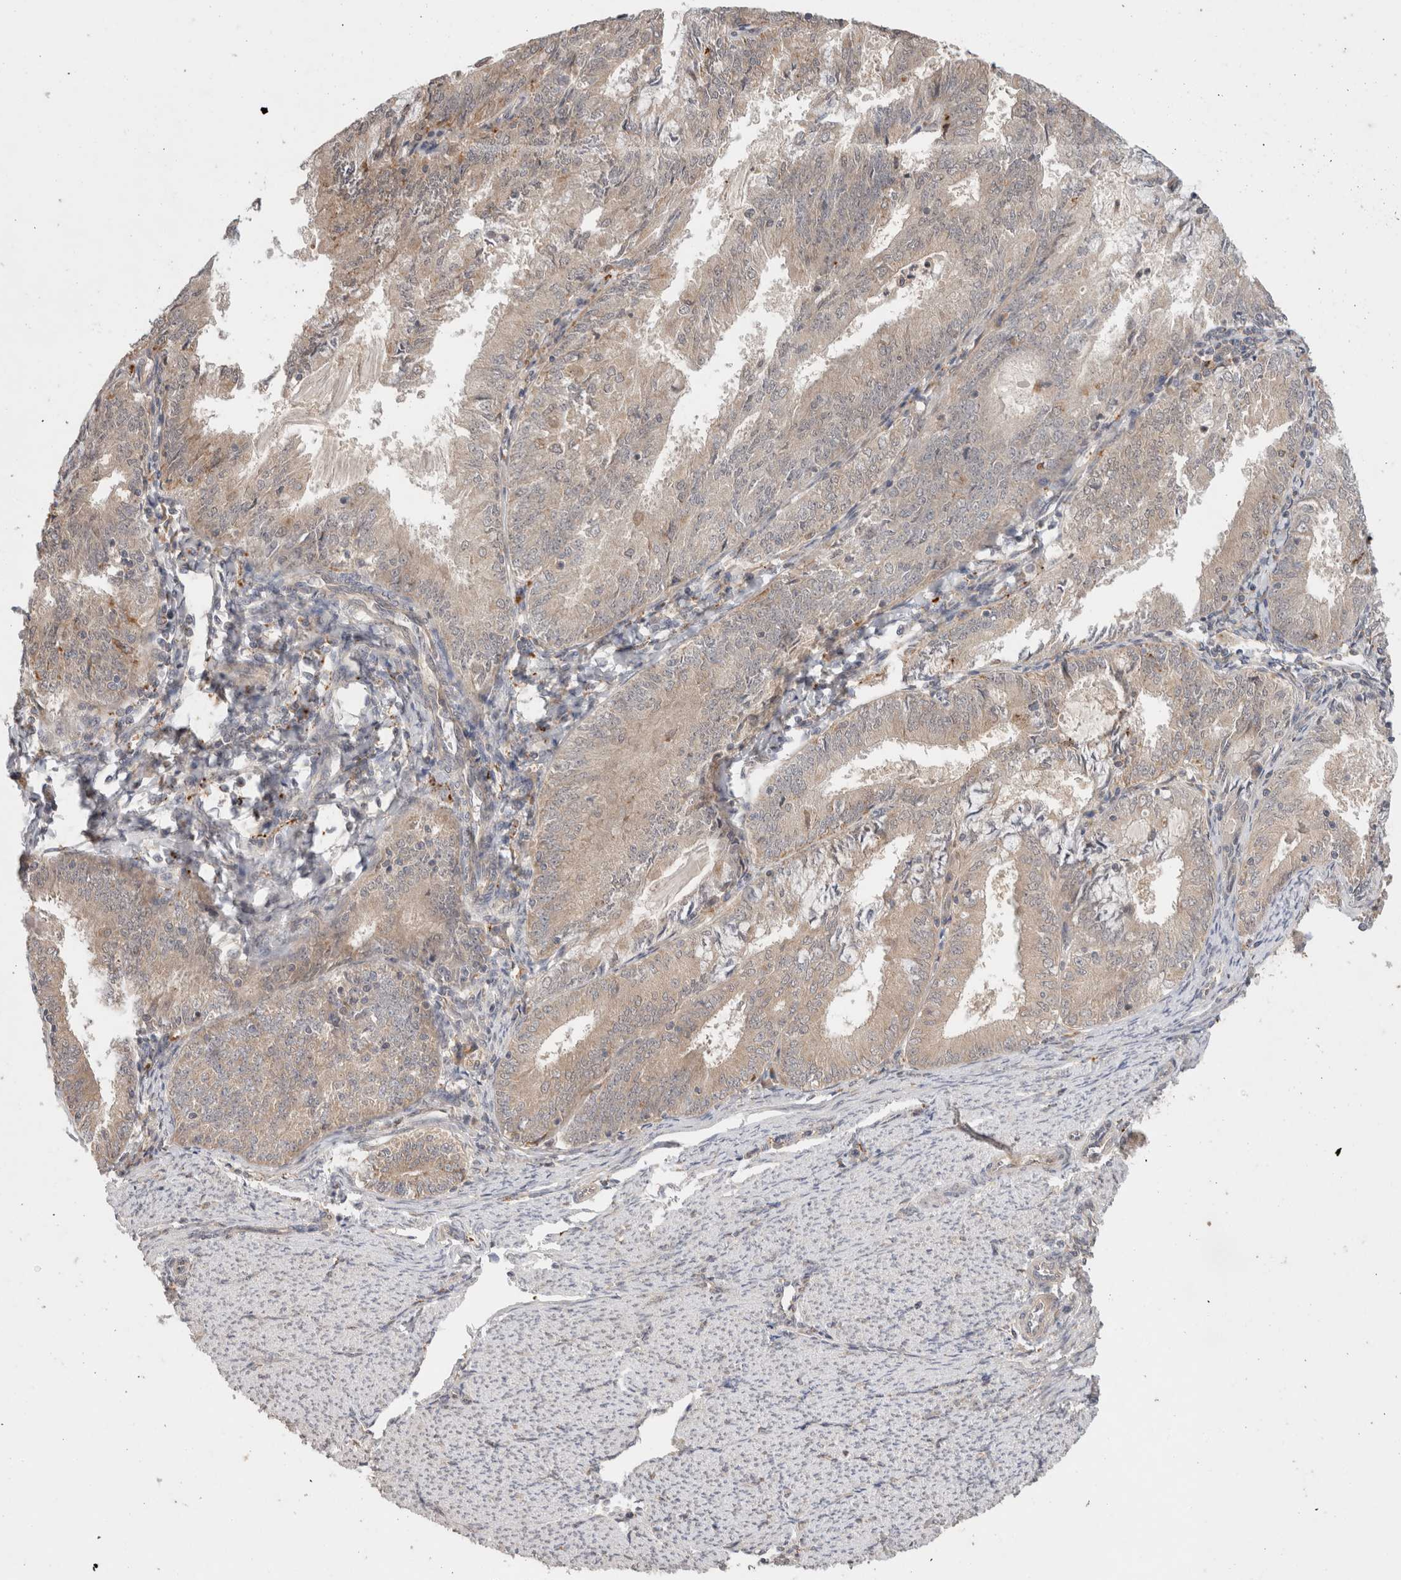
{"staining": {"intensity": "weak", "quantity": "25%-75%", "location": "cytoplasmic/membranous"}, "tissue": "endometrial cancer", "cell_type": "Tumor cells", "image_type": "cancer", "snomed": [{"axis": "morphology", "description": "Adenocarcinoma, NOS"}, {"axis": "topography", "description": "Endometrium"}], "caption": "A high-resolution photomicrograph shows immunohistochemistry staining of adenocarcinoma (endometrial), which demonstrates weak cytoplasmic/membranous staining in about 25%-75% of tumor cells.", "gene": "SGK1", "patient": {"sex": "female", "age": 57}}